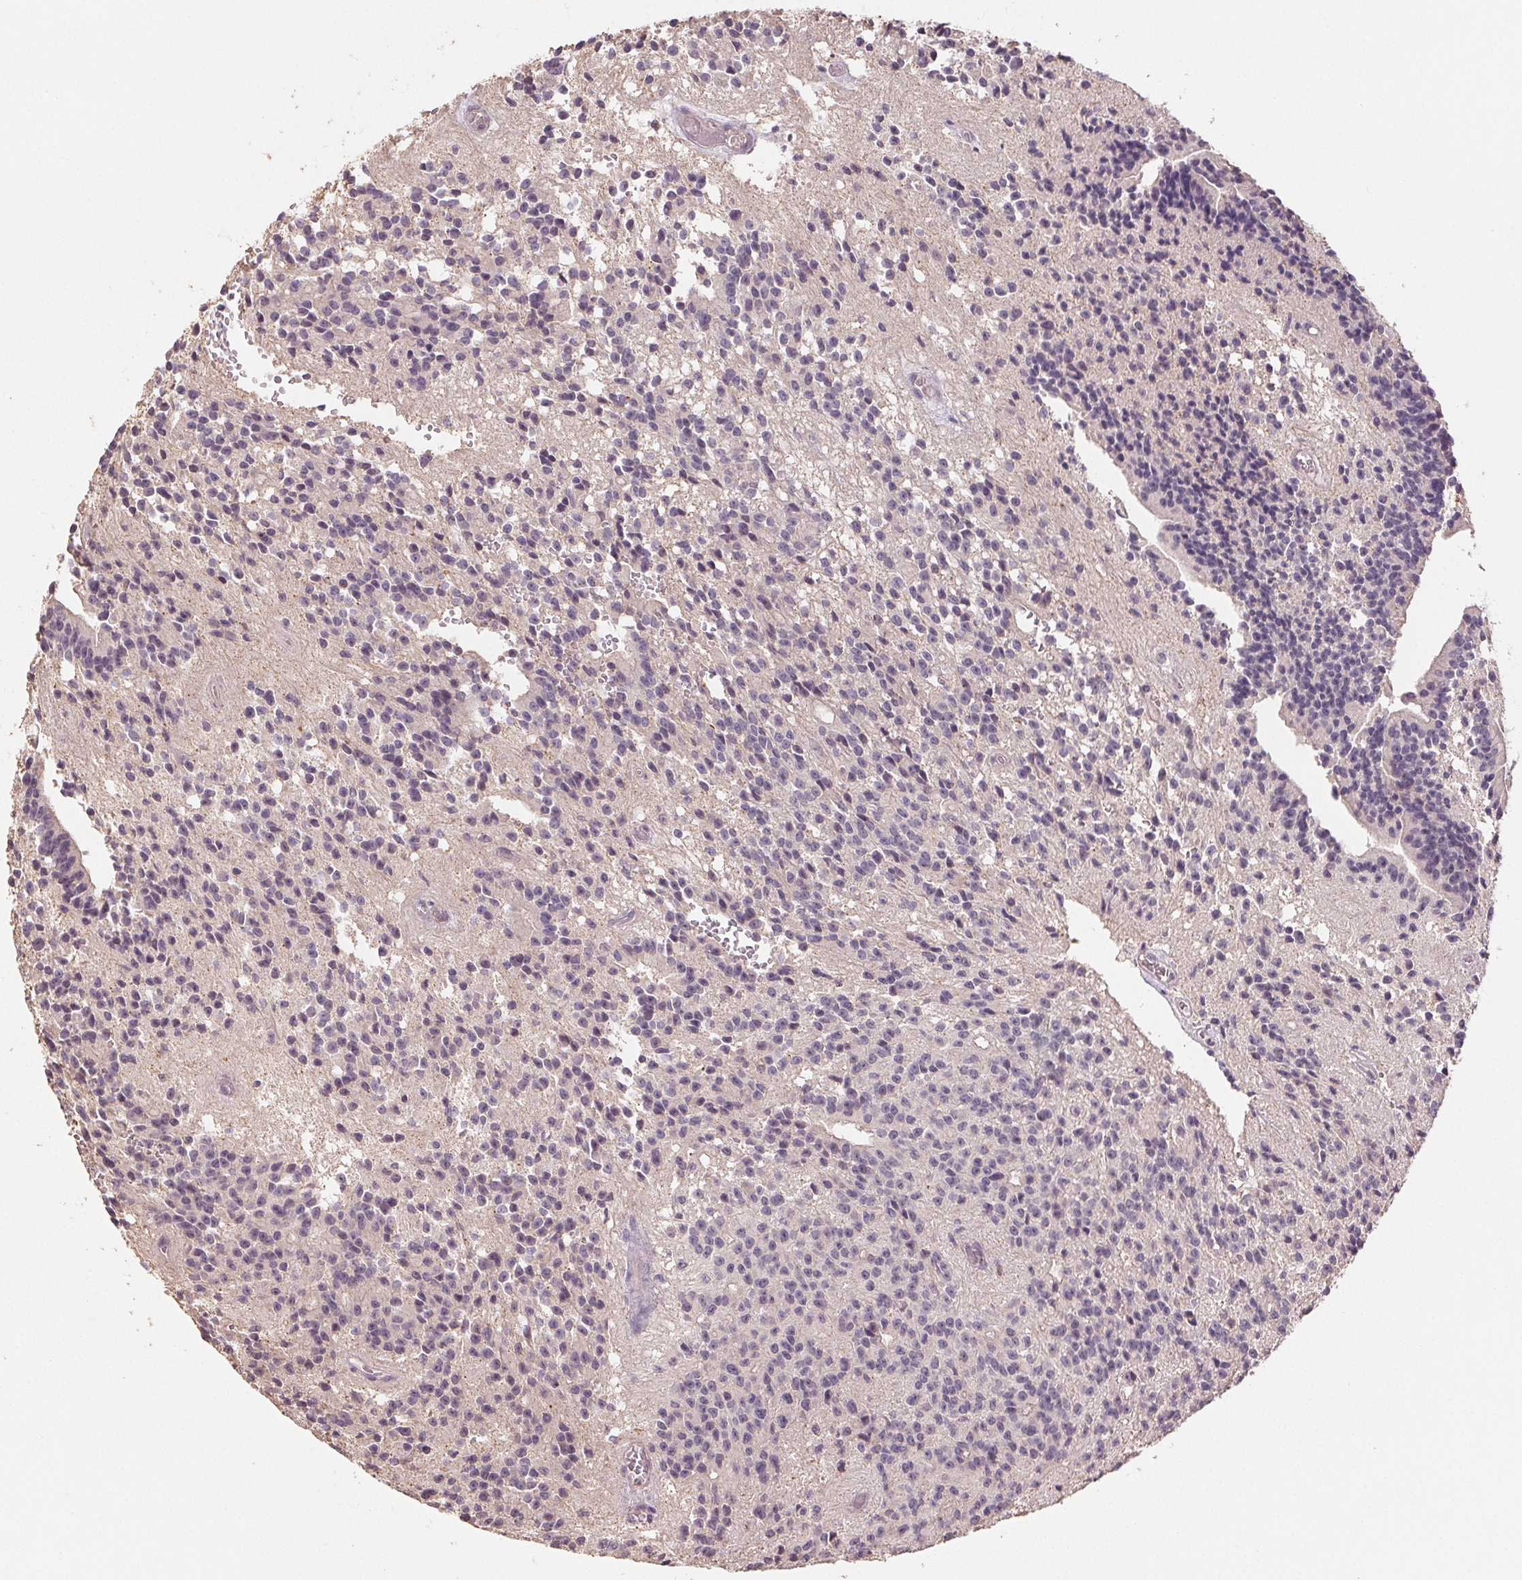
{"staining": {"intensity": "negative", "quantity": "none", "location": "none"}, "tissue": "glioma", "cell_type": "Tumor cells", "image_type": "cancer", "snomed": [{"axis": "morphology", "description": "Glioma, malignant, Low grade"}, {"axis": "topography", "description": "Brain"}], "caption": "Malignant low-grade glioma was stained to show a protein in brown. There is no significant expression in tumor cells.", "gene": "COX14", "patient": {"sex": "male", "age": 31}}